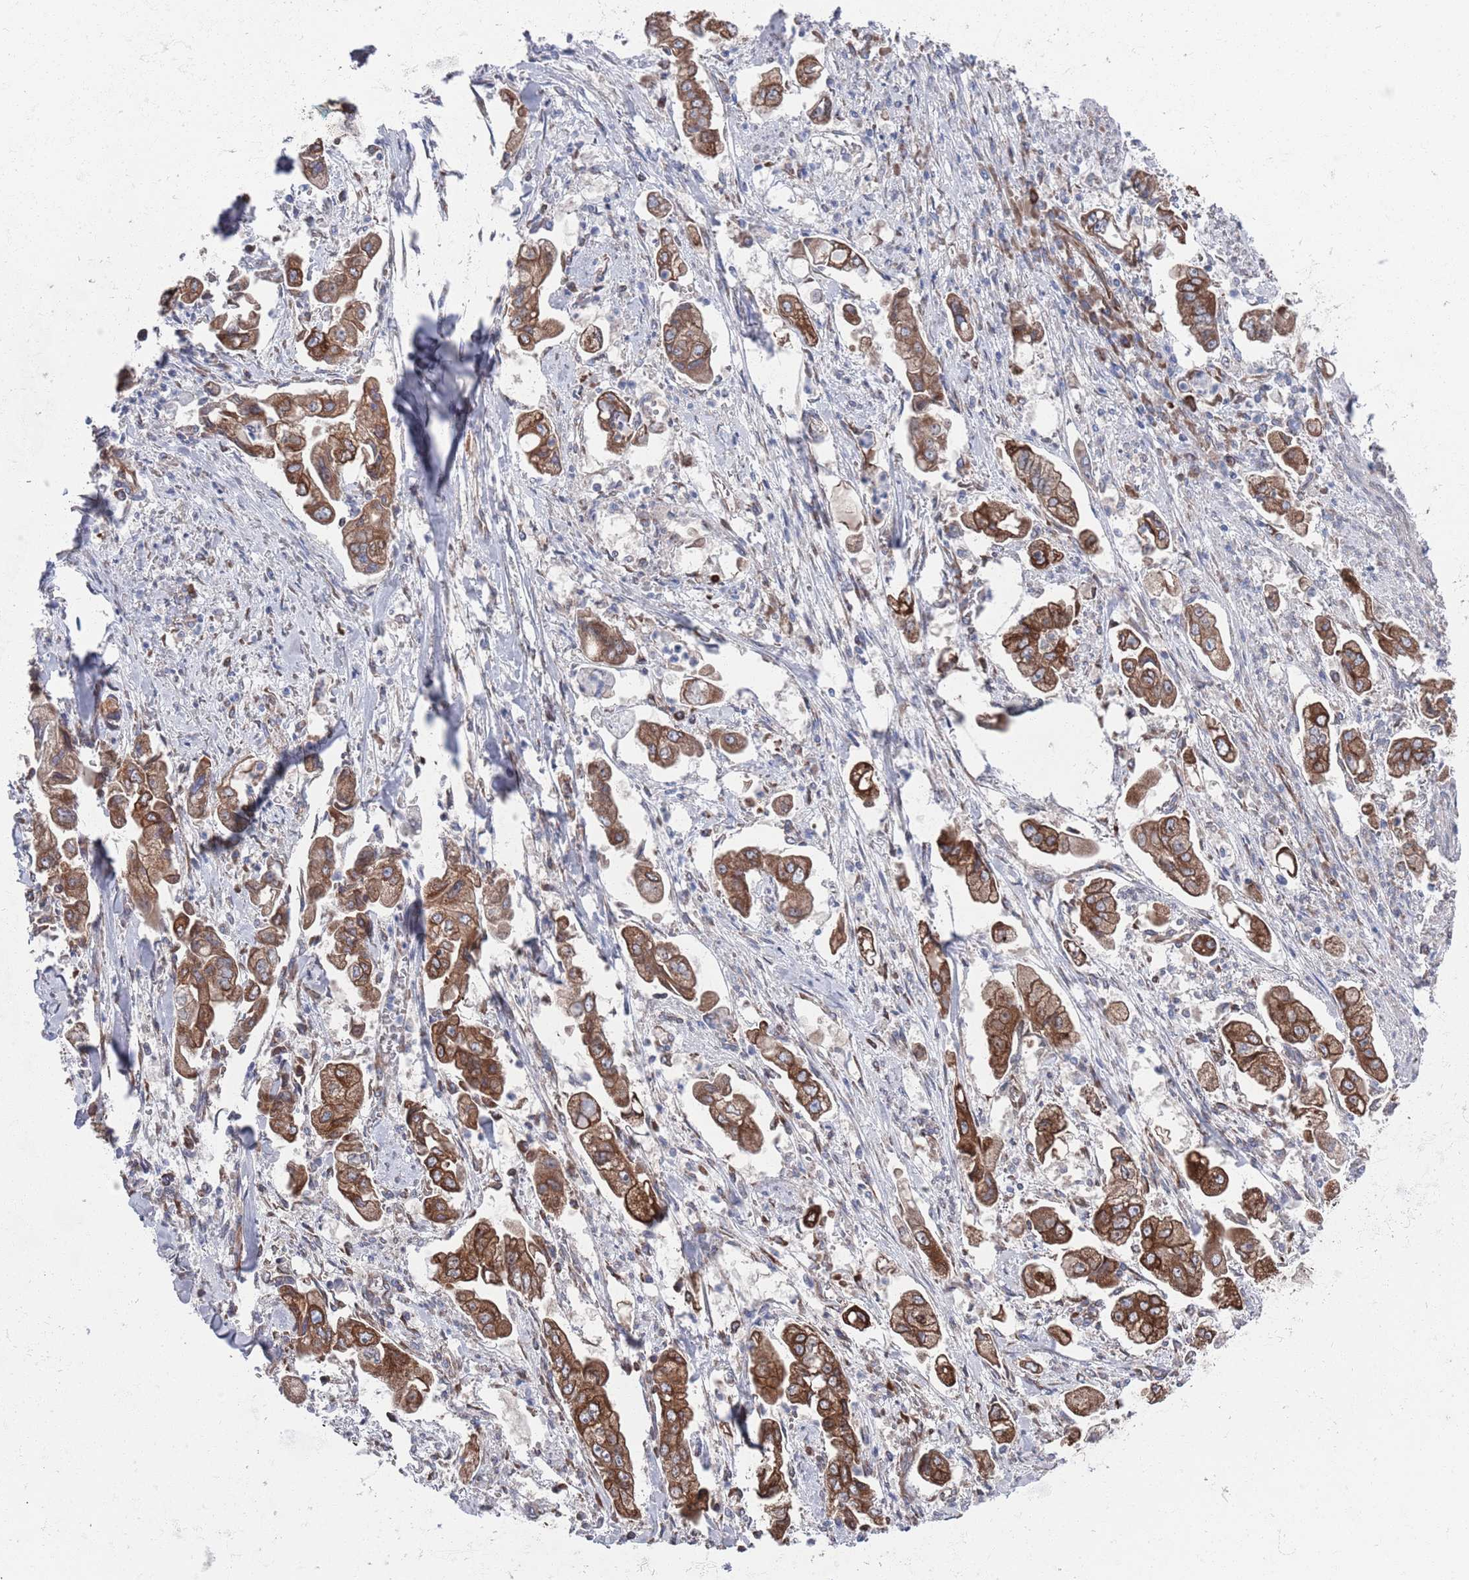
{"staining": {"intensity": "strong", "quantity": ">75%", "location": "cytoplasmic/membranous"}, "tissue": "stomach cancer", "cell_type": "Tumor cells", "image_type": "cancer", "snomed": [{"axis": "morphology", "description": "Adenocarcinoma, NOS"}, {"axis": "topography", "description": "Stomach"}], "caption": "Stomach cancer stained for a protein (brown) demonstrates strong cytoplasmic/membranous positive positivity in approximately >75% of tumor cells.", "gene": "CCDC106", "patient": {"sex": "male", "age": 62}}